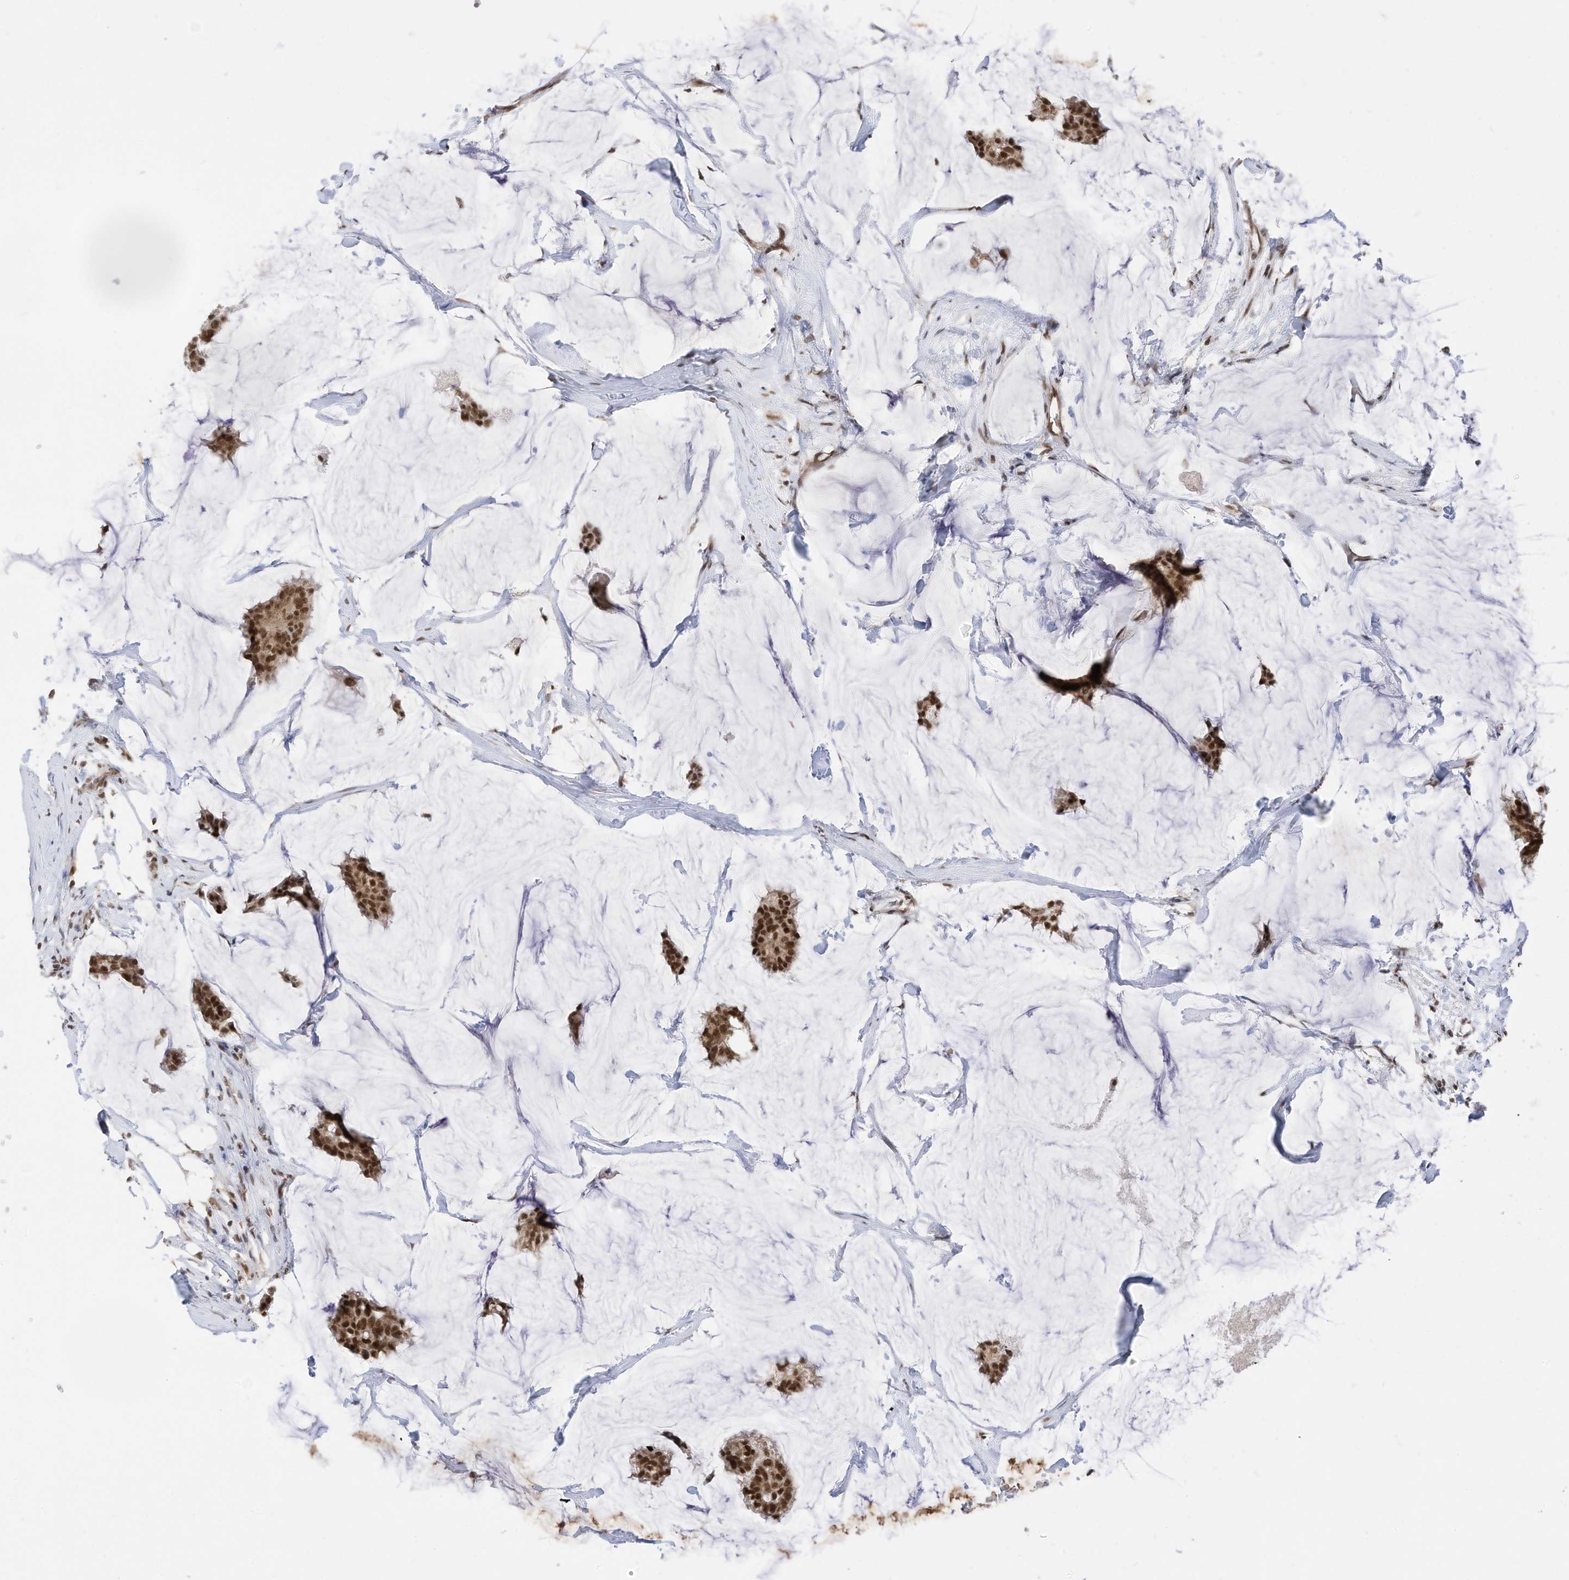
{"staining": {"intensity": "strong", "quantity": ">75%", "location": "cytoplasmic/membranous,nuclear"}, "tissue": "breast cancer", "cell_type": "Tumor cells", "image_type": "cancer", "snomed": [{"axis": "morphology", "description": "Duct carcinoma"}, {"axis": "topography", "description": "Breast"}], "caption": "Immunohistochemical staining of breast infiltrating ductal carcinoma reveals high levels of strong cytoplasmic/membranous and nuclear protein positivity in approximately >75% of tumor cells.", "gene": "AURKAIP1", "patient": {"sex": "female", "age": 93}}